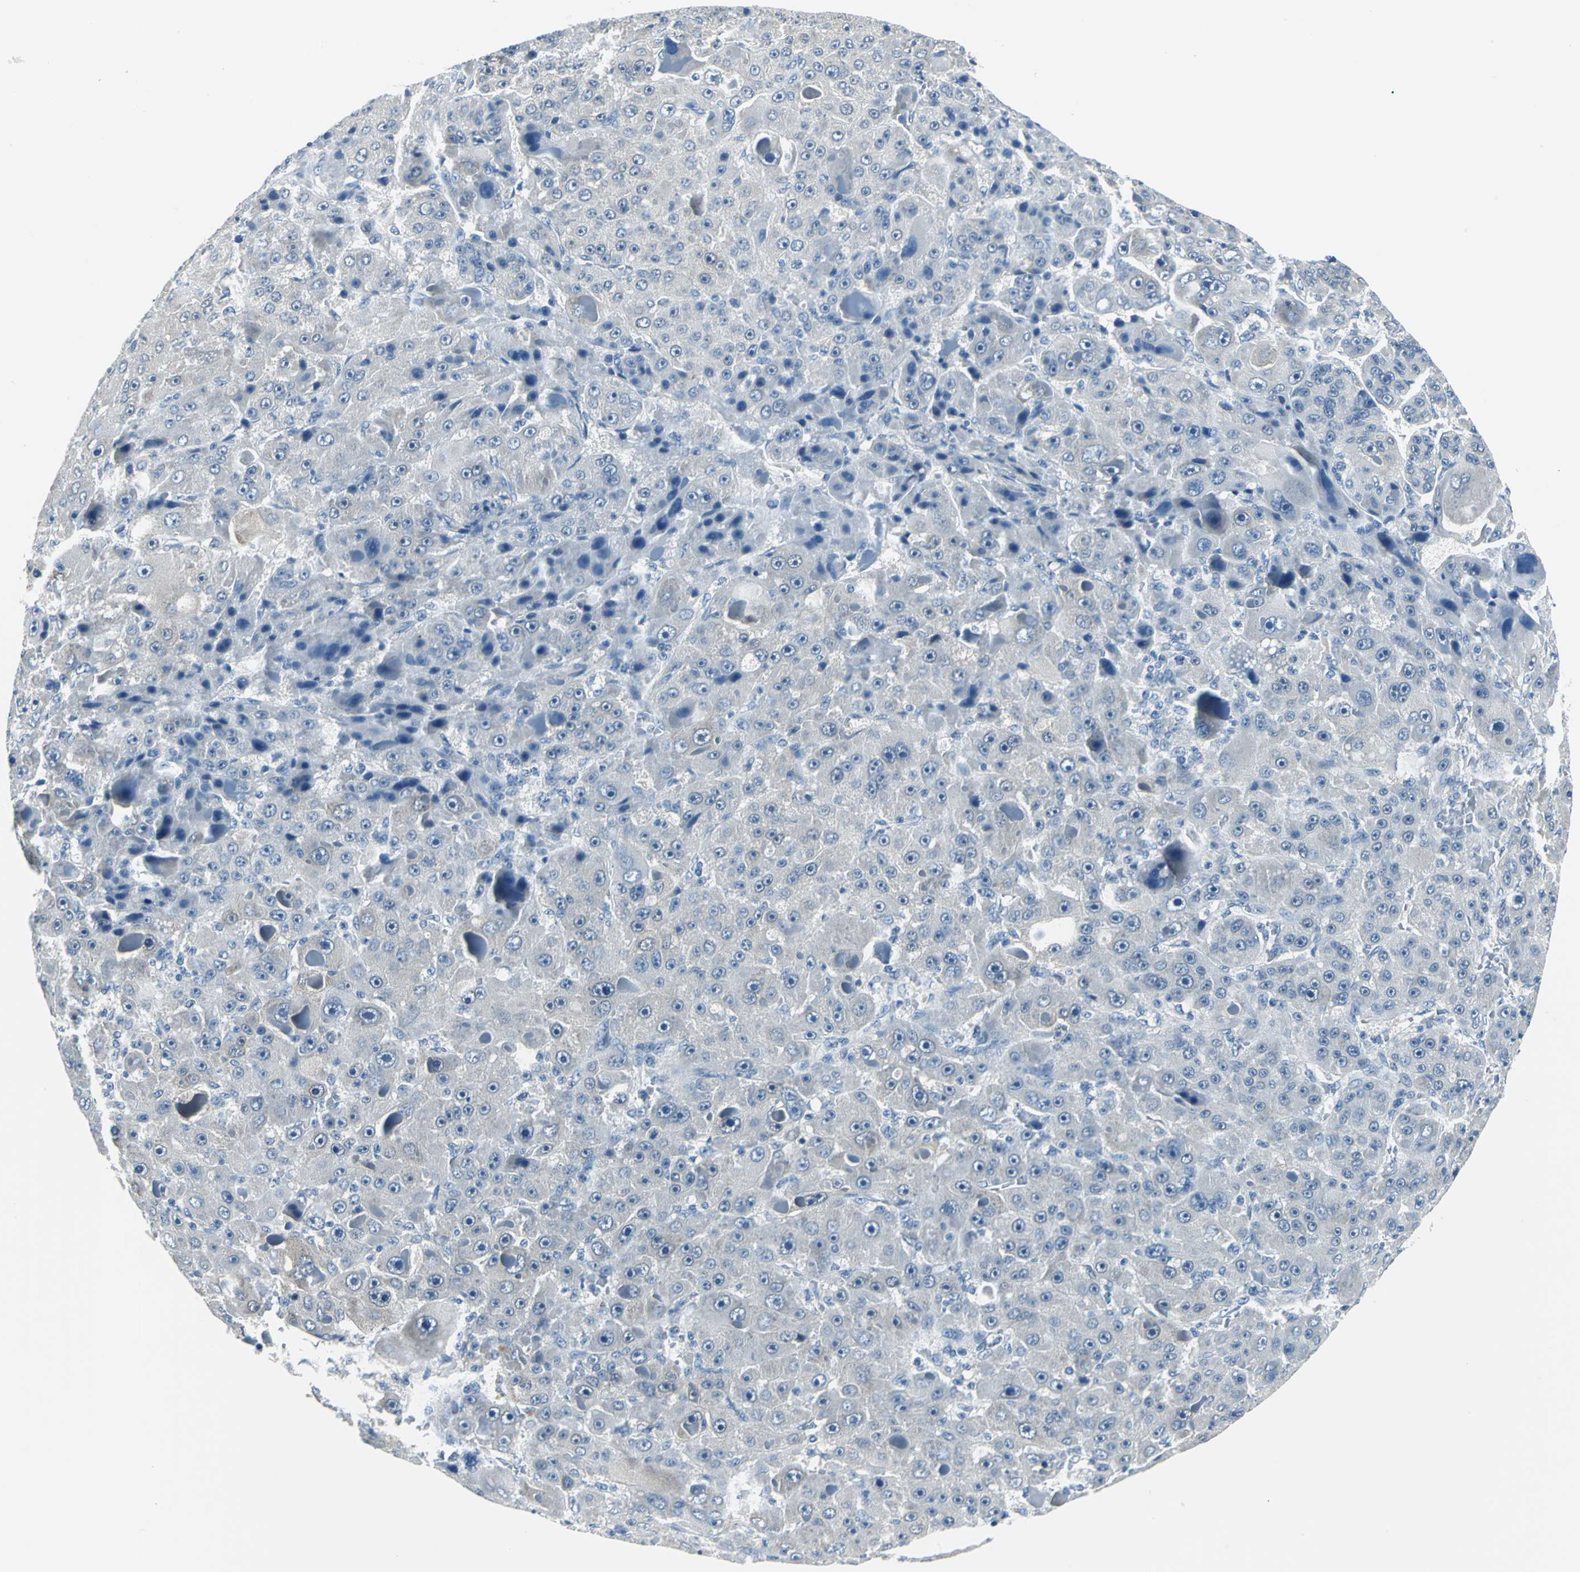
{"staining": {"intensity": "weak", "quantity": "<25%", "location": "cytoplasmic/membranous"}, "tissue": "liver cancer", "cell_type": "Tumor cells", "image_type": "cancer", "snomed": [{"axis": "morphology", "description": "Carcinoma, Hepatocellular, NOS"}, {"axis": "topography", "description": "Liver"}], "caption": "IHC micrograph of neoplastic tissue: human hepatocellular carcinoma (liver) stained with DAB shows no significant protein expression in tumor cells. (Brightfield microscopy of DAB immunohistochemistry (IHC) at high magnification).", "gene": "ZNF415", "patient": {"sex": "male", "age": 76}}